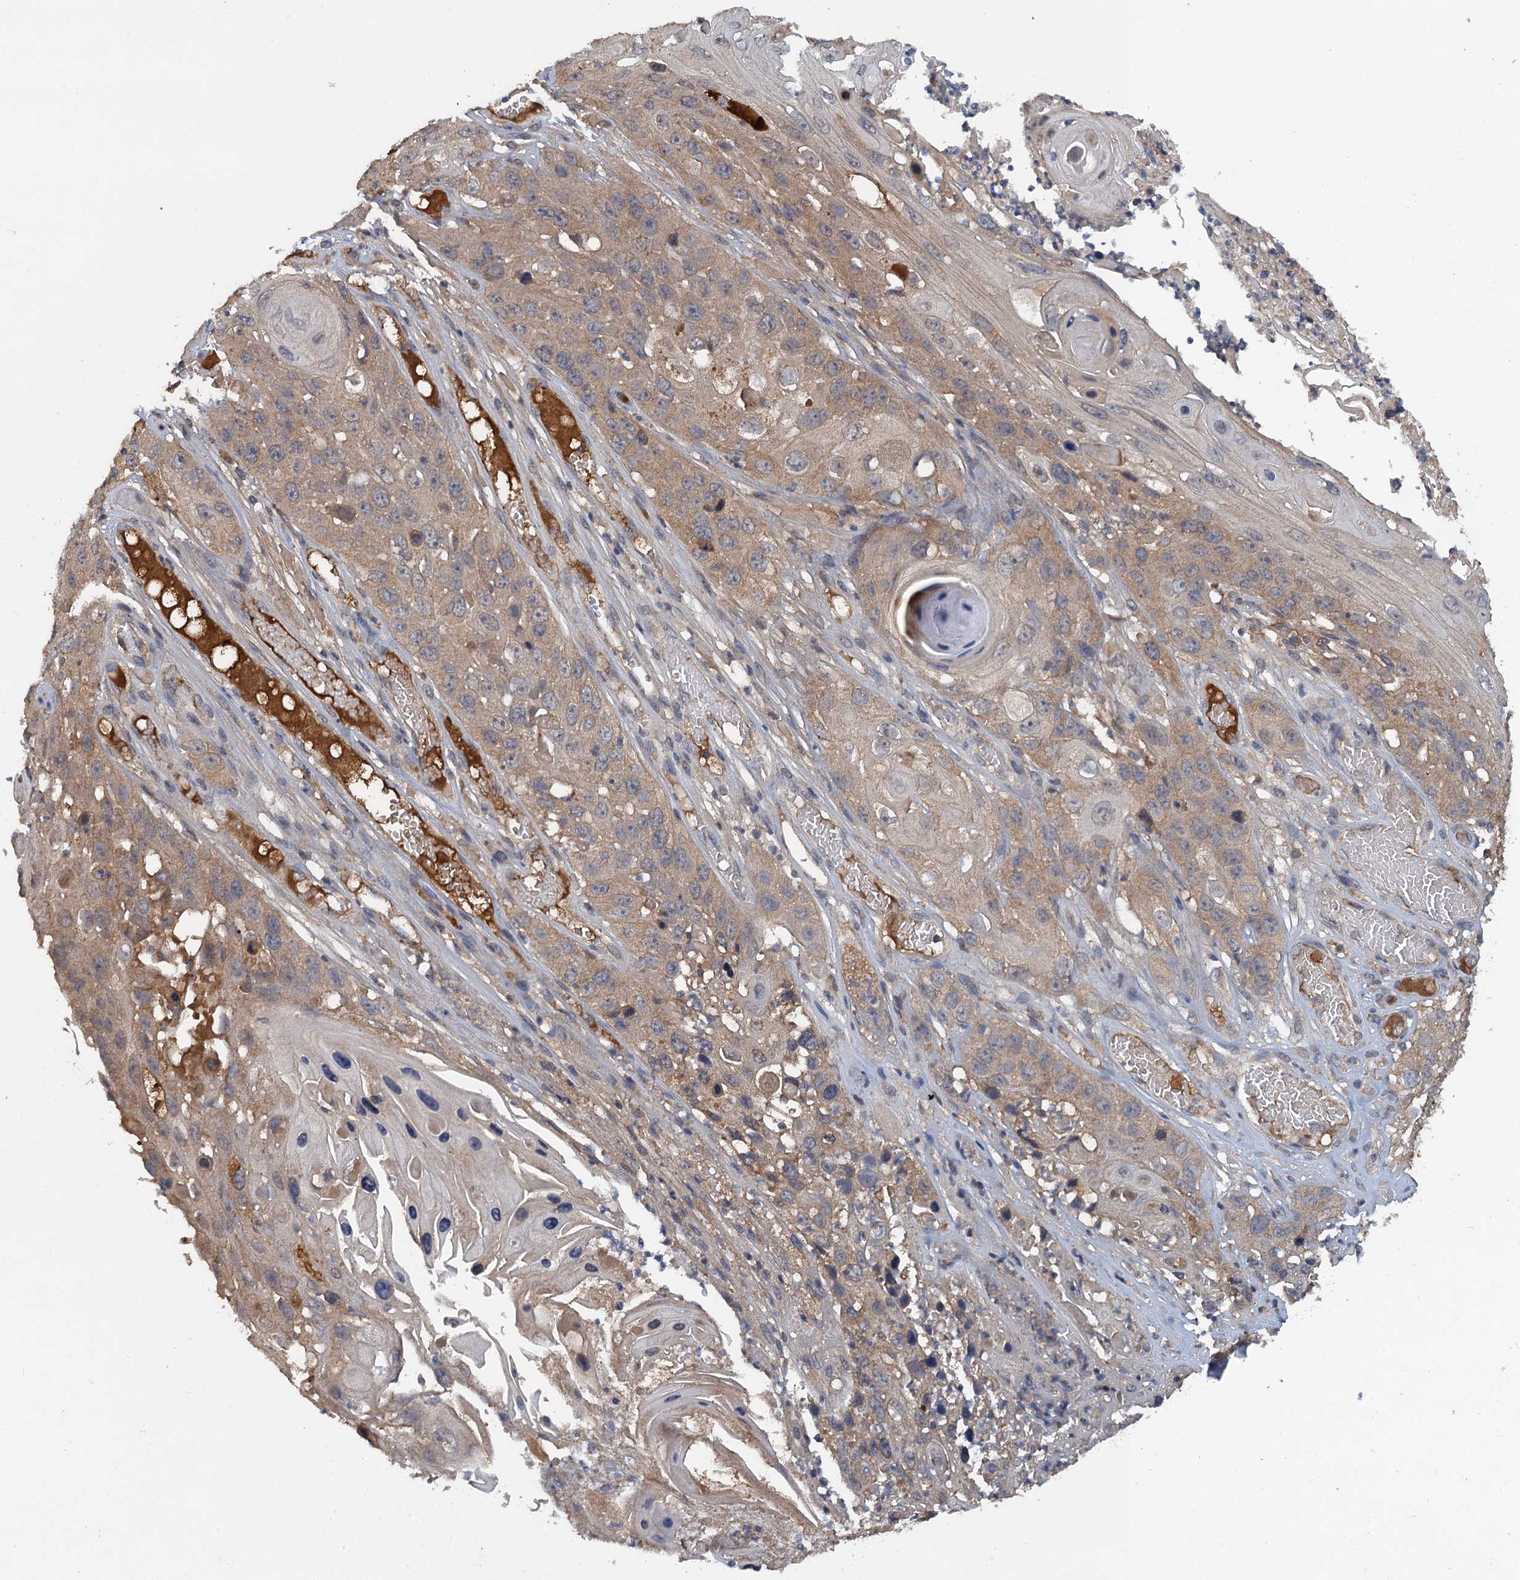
{"staining": {"intensity": "weak", "quantity": ">75%", "location": "cytoplasmic/membranous"}, "tissue": "skin cancer", "cell_type": "Tumor cells", "image_type": "cancer", "snomed": [{"axis": "morphology", "description": "Squamous cell carcinoma, NOS"}, {"axis": "topography", "description": "Skin"}], "caption": "Weak cytoplasmic/membranous protein positivity is appreciated in approximately >75% of tumor cells in squamous cell carcinoma (skin).", "gene": "HAPLN3", "patient": {"sex": "male", "age": 55}}